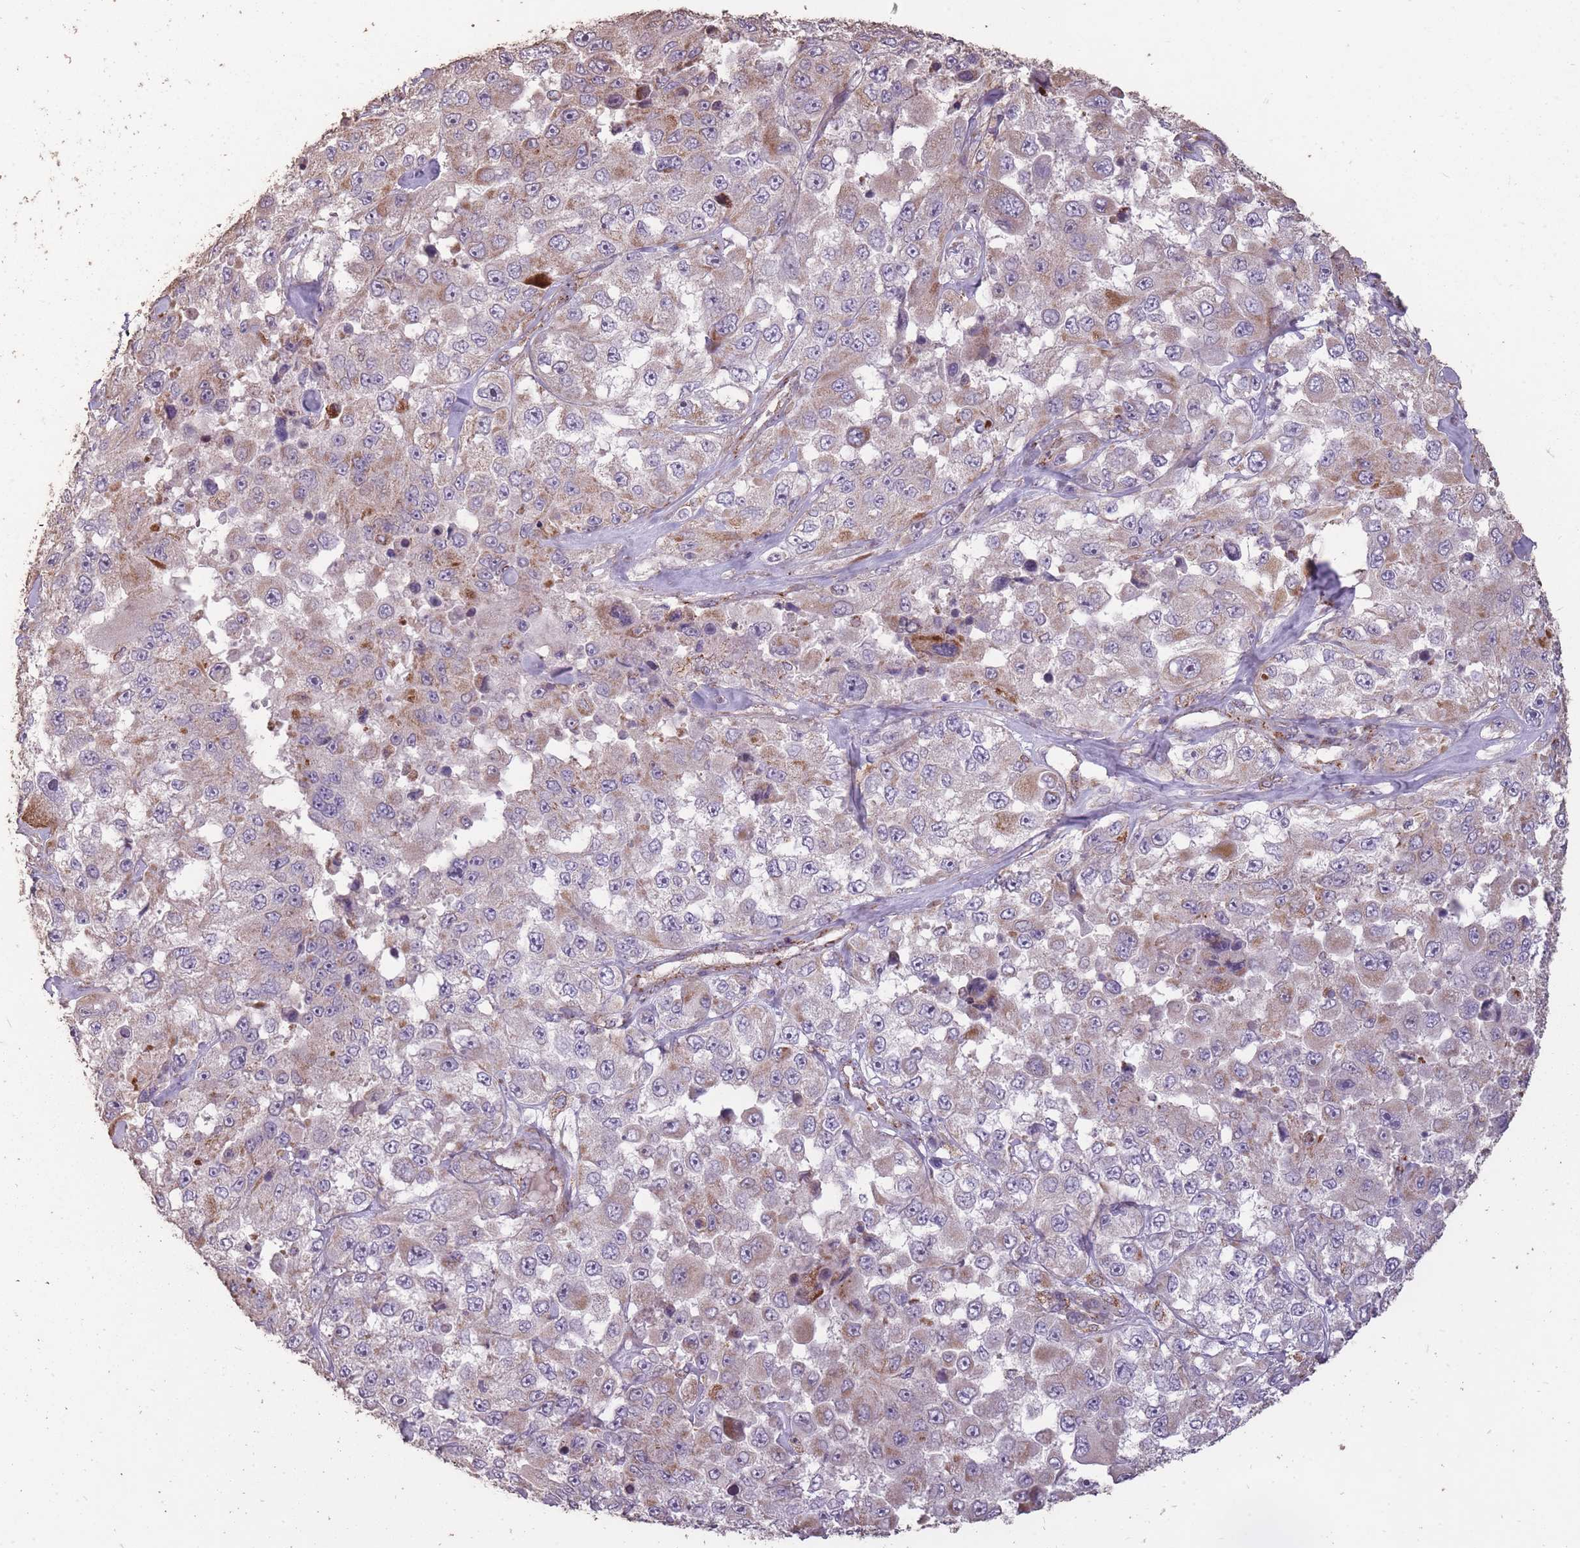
{"staining": {"intensity": "moderate", "quantity": "<25%", "location": "cytoplasmic/membranous"}, "tissue": "melanoma", "cell_type": "Tumor cells", "image_type": "cancer", "snomed": [{"axis": "morphology", "description": "Malignant melanoma, Metastatic site"}, {"axis": "topography", "description": "Lymph node"}], "caption": "Immunohistochemical staining of human malignant melanoma (metastatic site) reveals low levels of moderate cytoplasmic/membranous positivity in approximately <25% of tumor cells.", "gene": "CNOT8", "patient": {"sex": "male", "age": 62}}